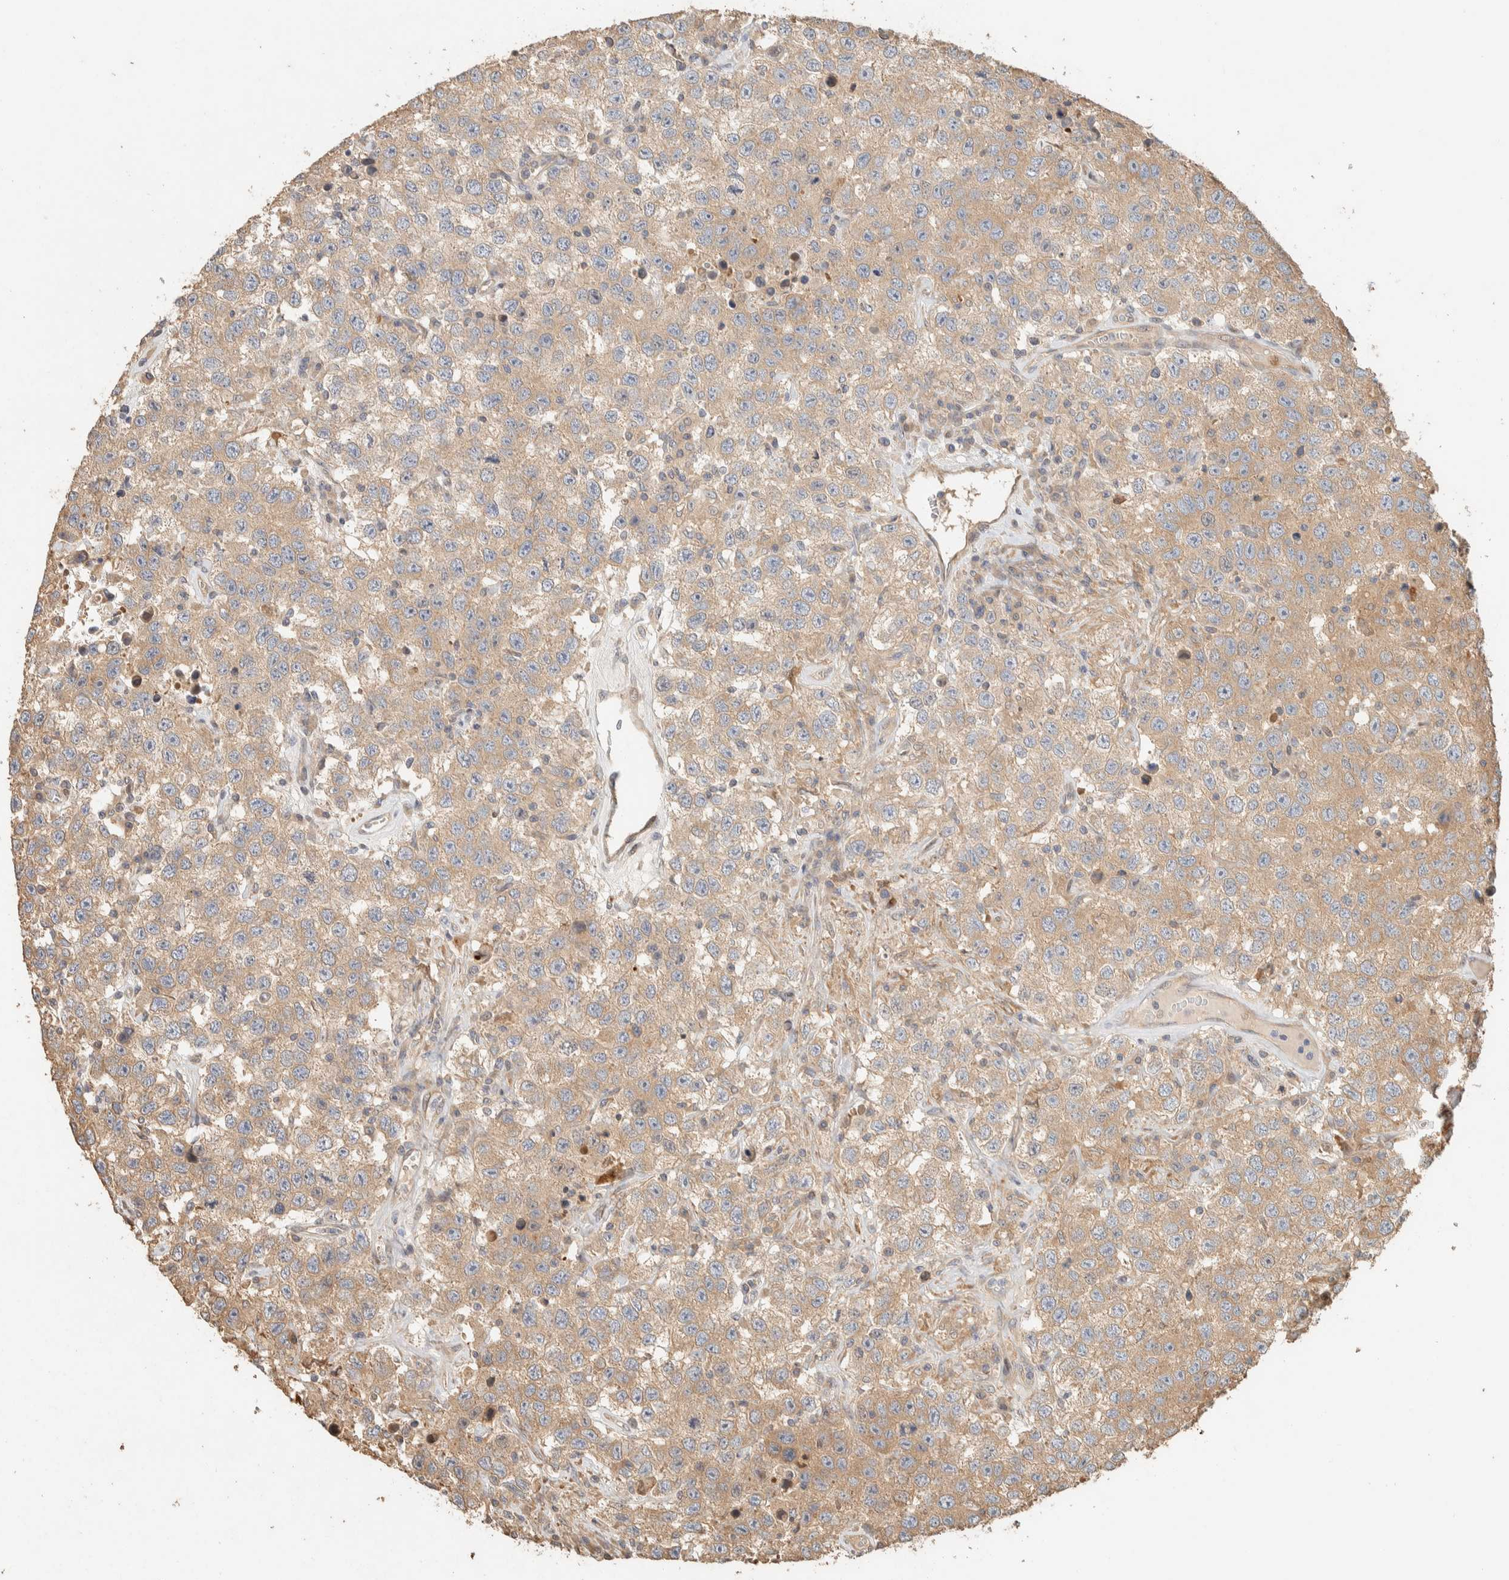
{"staining": {"intensity": "moderate", "quantity": ">75%", "location": "cytoplasmic/membranous"}, "tissue": "testis cancer", "cell_type": "Tumor cells", "image_type": "cancer", "snomed": [{"axis": "morphology", "description": "Seminoma, NOS"}, {"axis": "topography", "description": "Testis"}], "caption": "Testis cancer (seminoma) was stained to show a protein in brown. There is medium levels of moderate cytoplasmic/membranous expression in approximately >75% of tumor cells.", "gene": "EXOC7", "patient": {"sex": "male", "age": 41}}